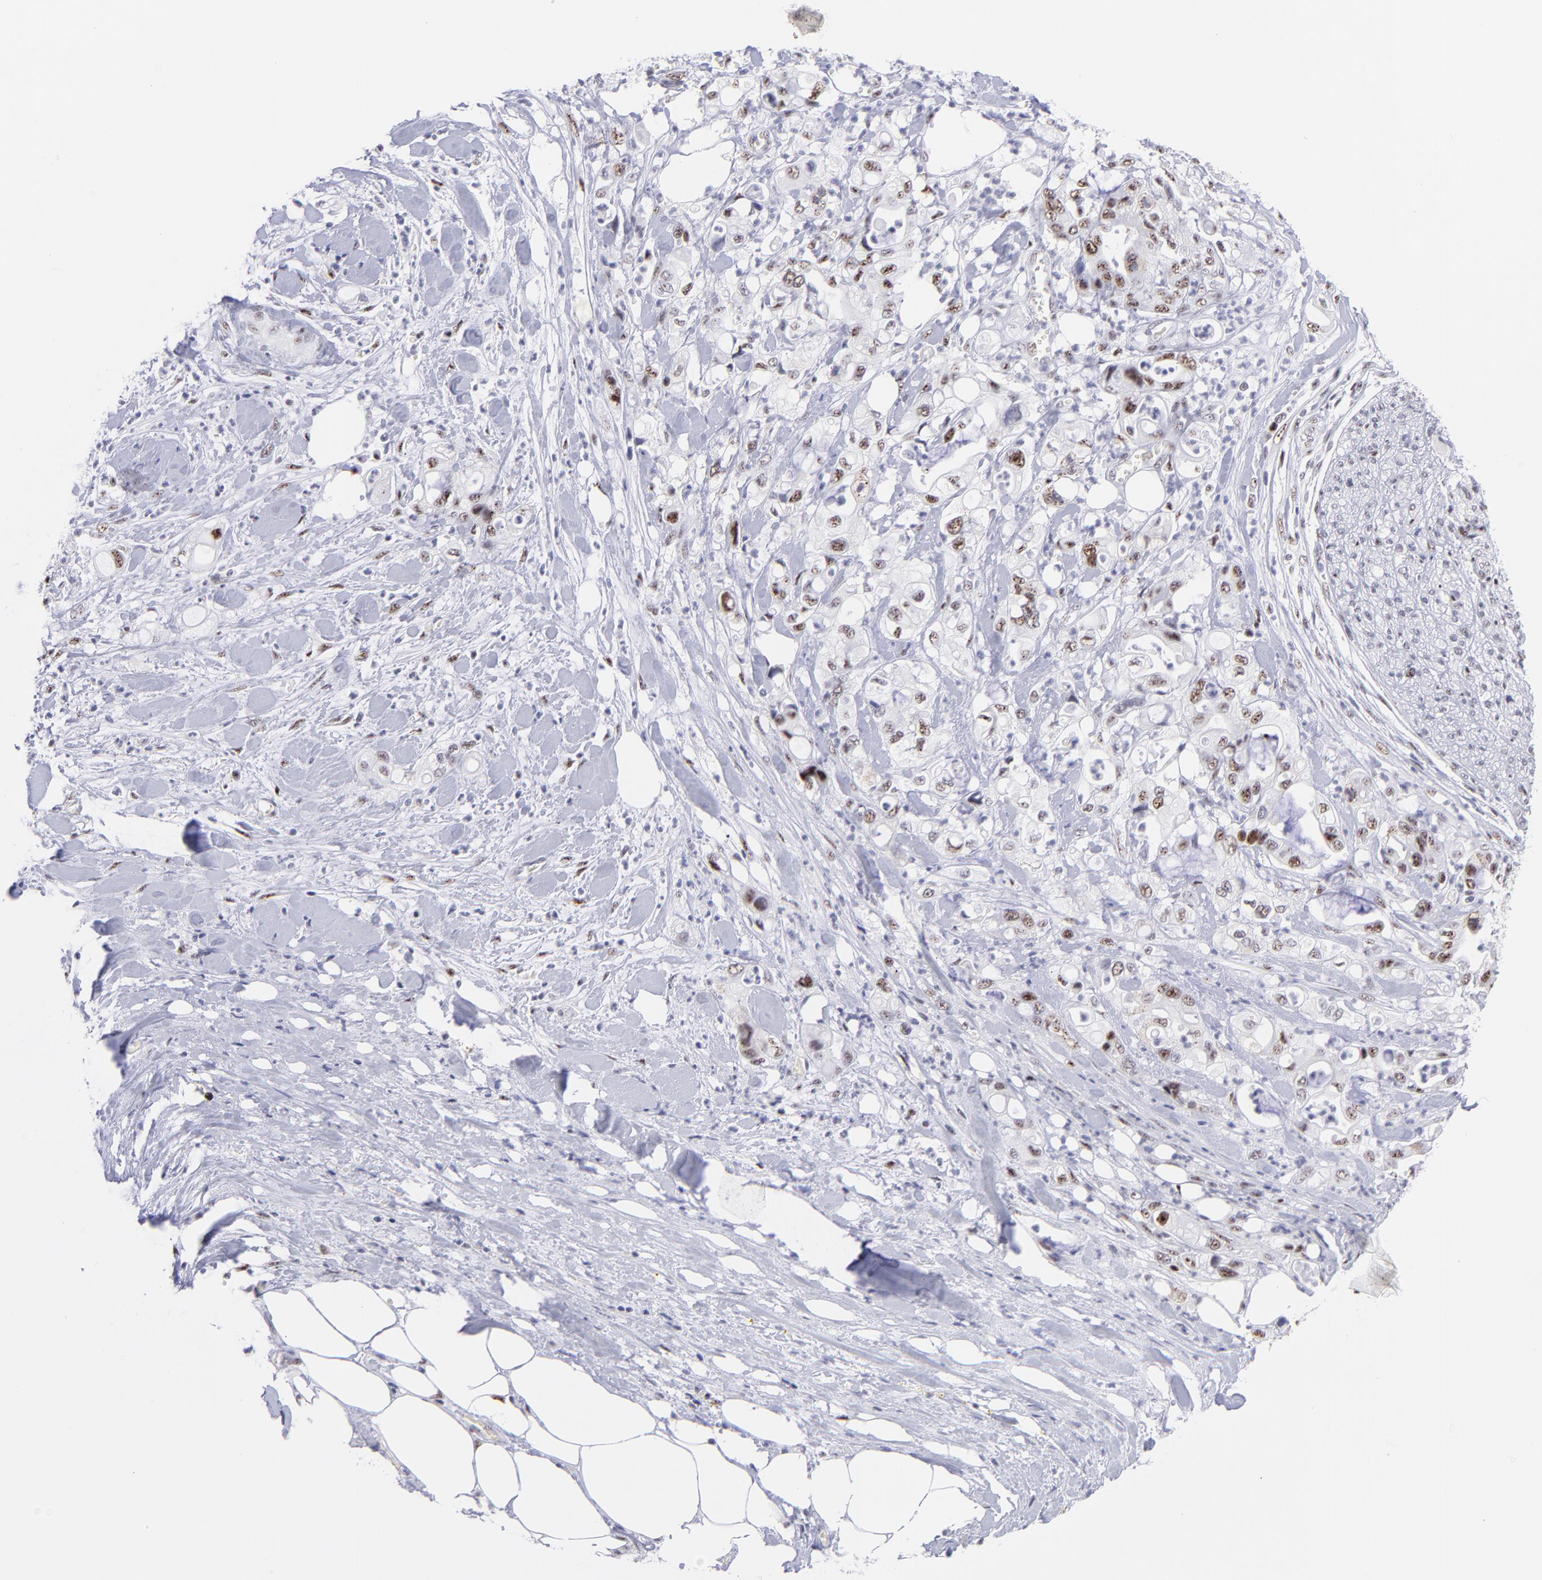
{"staining": {"intensity": "moderate", "quantity": ">75%", "location": "nuclear"}, "tissue": "pancreatic cancer", "cell_type": "Tumor cells", "image_type": "cancer", "snomed": [{"axis": "morphology", "description": "Adenocarcinoma, NOS"}, {"axis": "topography", "description": "Pancreas"}], "caption": "Immunohistochemical staining of pancreatic cancer (adenocarcinoma) demonstrates medium levels of moderate nuclear expression in about >75% of tumor cells.", "gene": "CDC25C", "patient": {"sex": "male", "age": 70}}